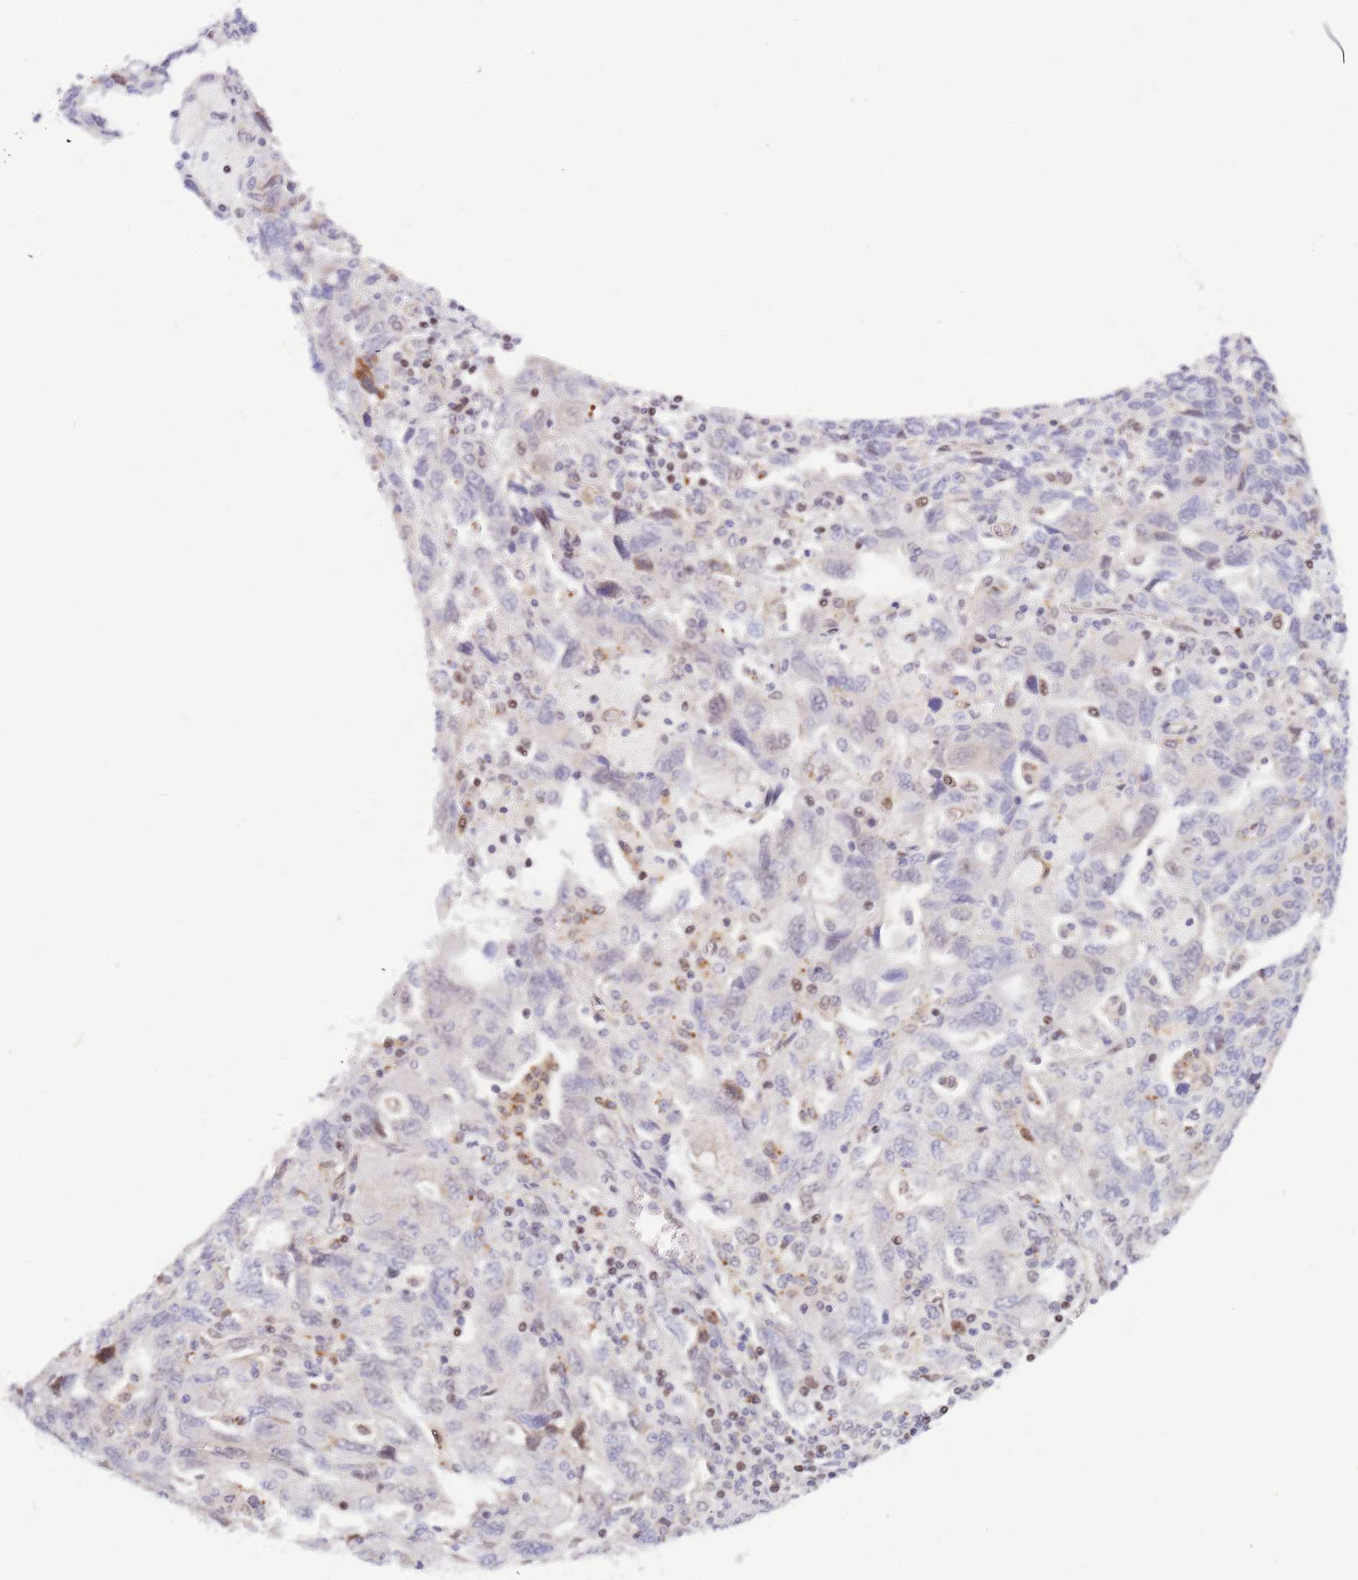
{"staining": {"intensity": "weak", "quantity": "<25%", "location": "nuclear"}, "tissue": "ovarian cancer", "cell_type": "Tumor cells", "image_type": "cancer", "snomed": [{"axis": "morphology", "description": "Carcinoma, NOS"}, {"axis": "morphology", "description": "Cystadenocarcinoma, serous, NOS"}, {"axis": "topography", "description": "Ovary"}], "caption": "The histopathology image reveals no staining of tumor cells in ovarian cancer. The staining was performed using DAB to visualize the protein expression in brown, while the nuclei were stained in blue with hematoxylin (Magnification: 20x).", "gene": "CRACD", "patient": {"sex": "female", "age": 69}}